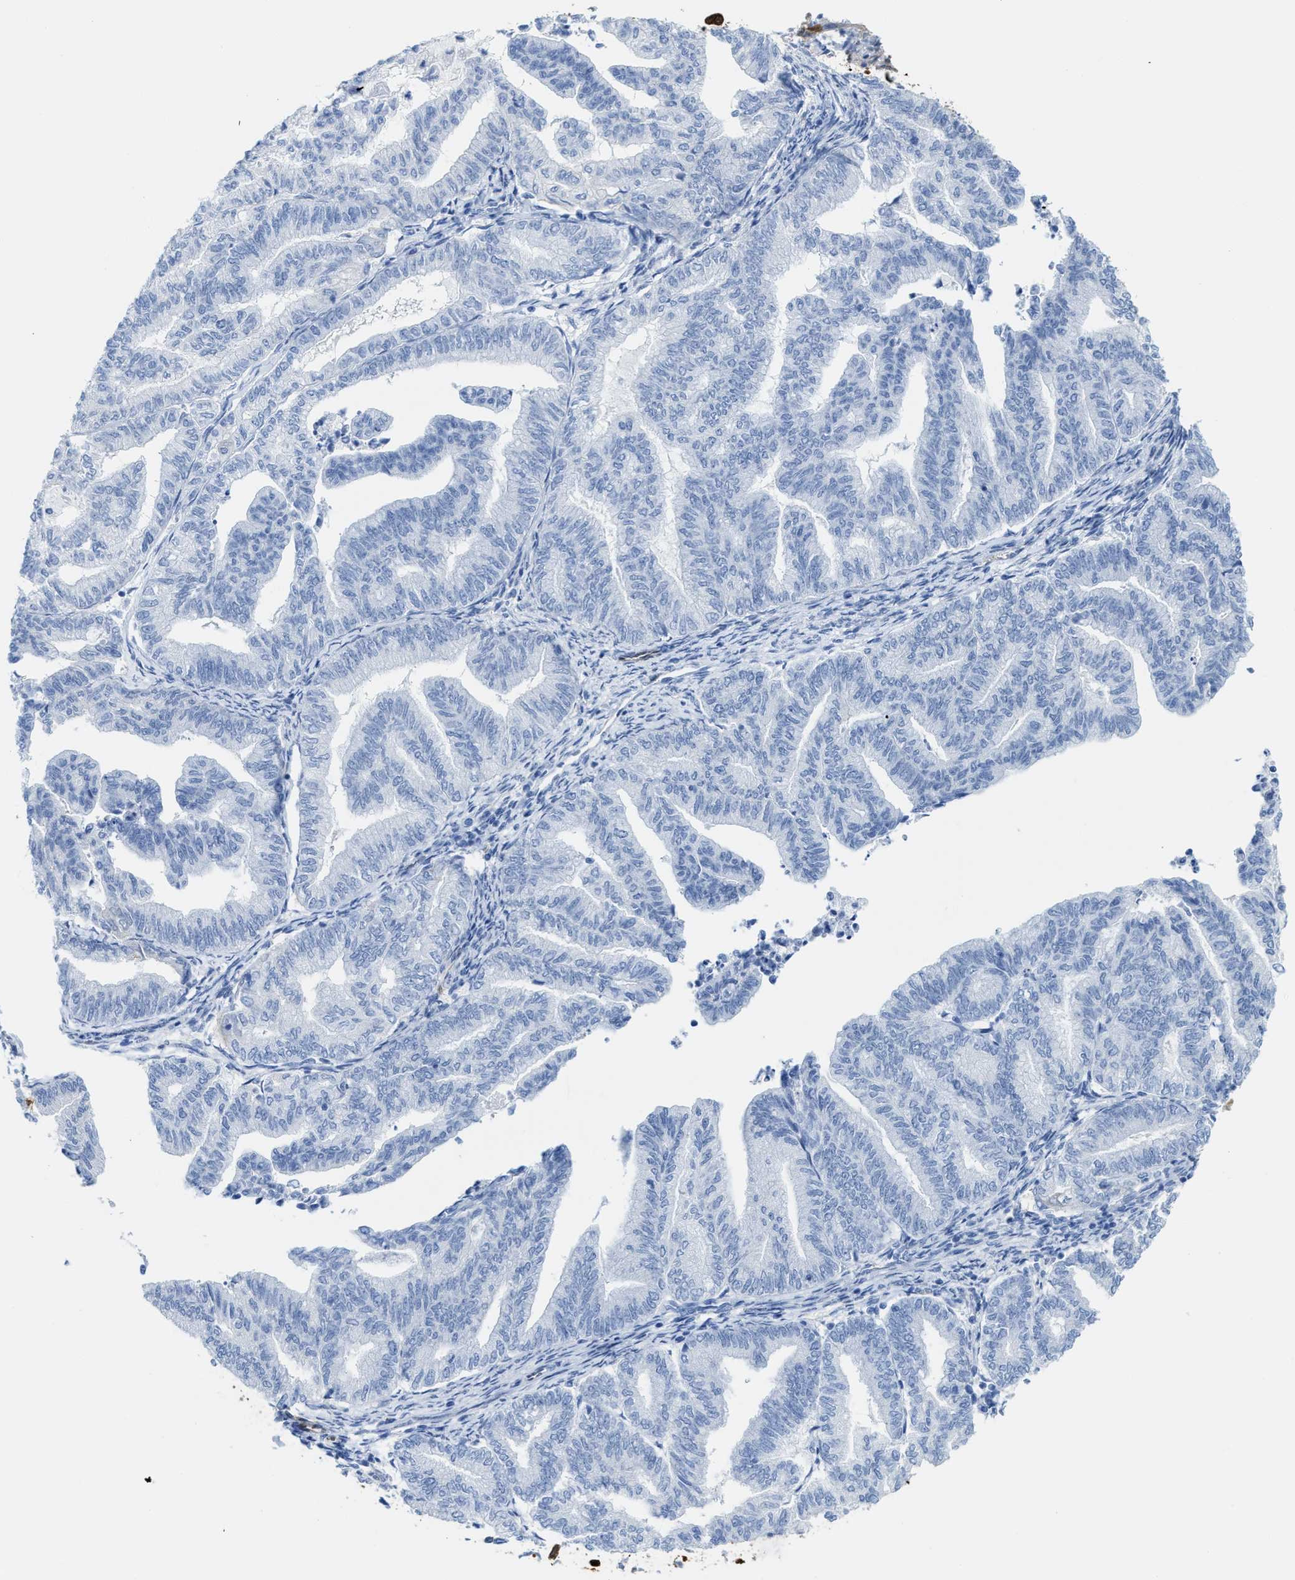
{"staining": {"intensity": "negative", "quantity": "none", "location": "none"}, "tissue": "endometrial cancer", "cell_type": "Tumor cells", "image_type": "cancer", "snomed": [{"axis": "morphology", "description": "Adenocarcinoma, NOS"}, {"axis": "topography", "description": "Endometrium"}], "caption": "Endometrial cancer (adenocarcinoma) stained for a protein using immunohistochemistry (IHC) shows no positivity tumor cells.", "gene": "ASS1", "patient": {"sex": "female", "age": 79}}